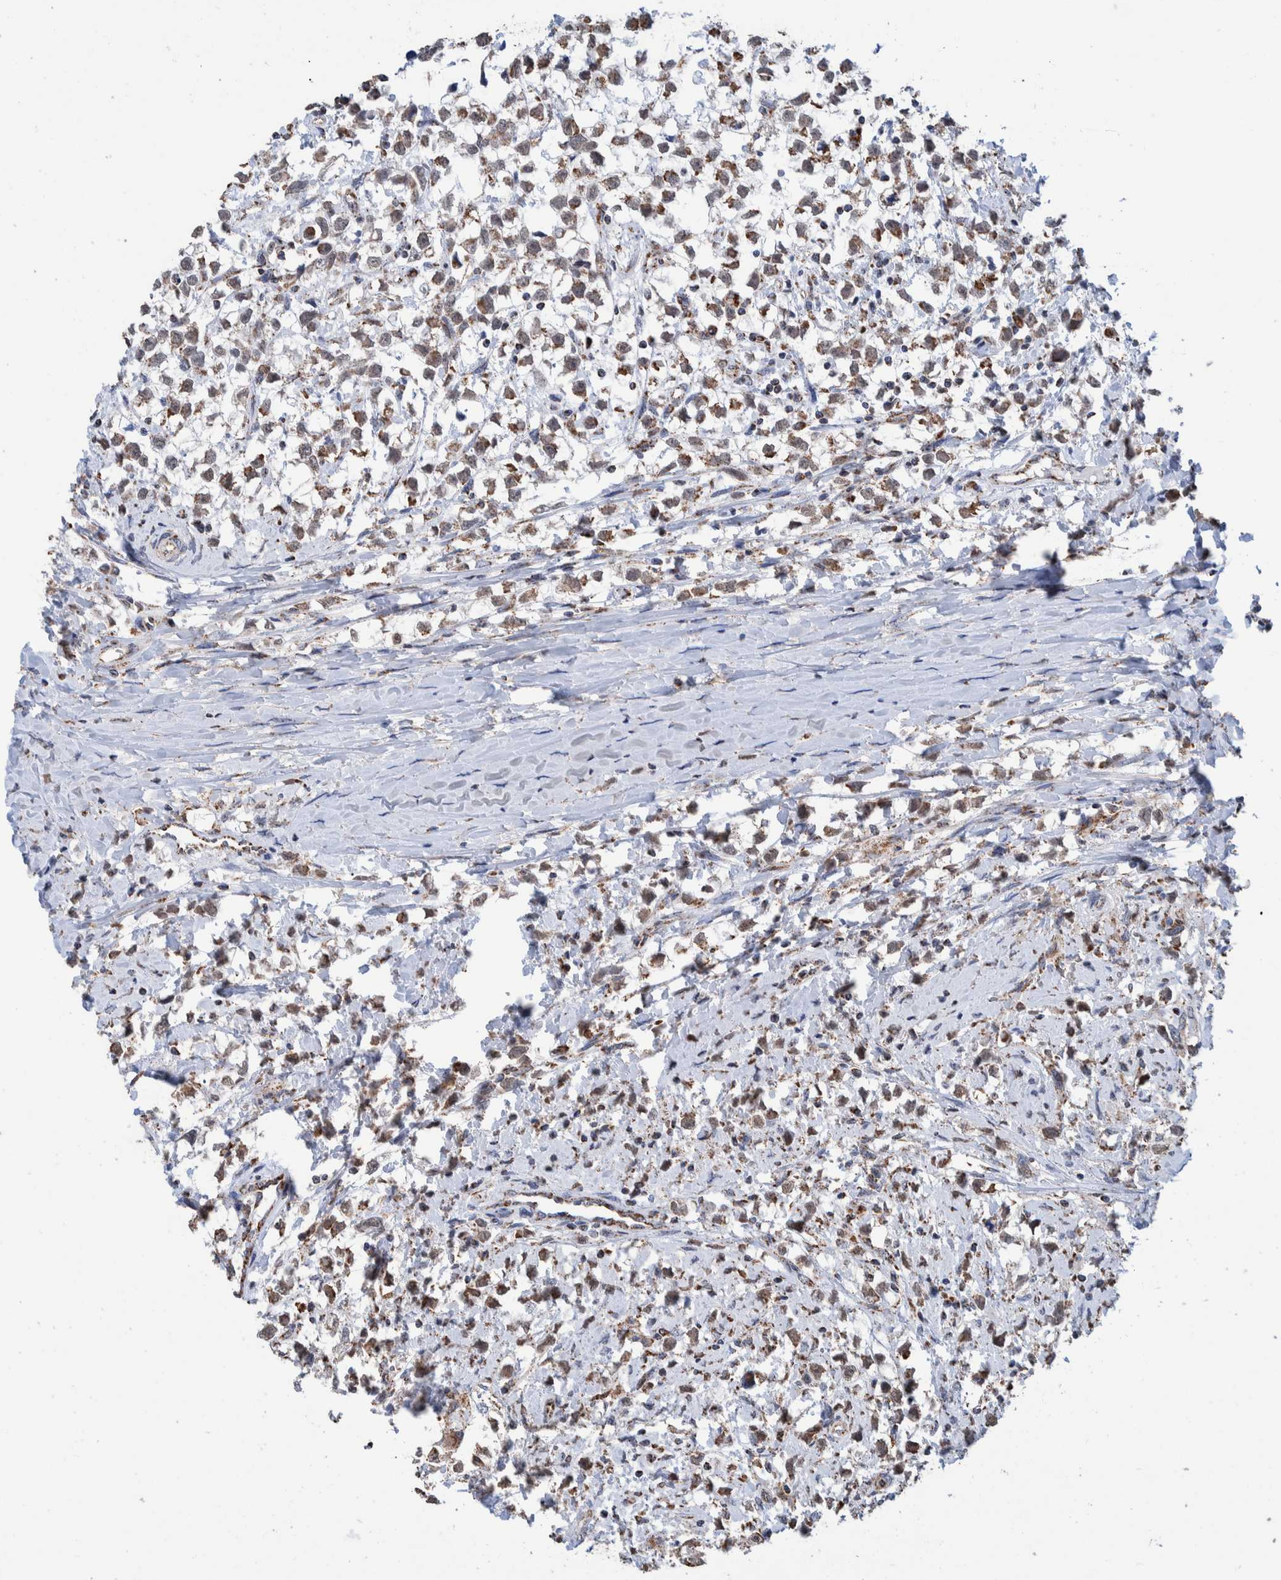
{"staining": {"intensity": "moderate", "quantity": "25%-75%", "location": "cytoplasmic/membranous"}, "tissue": "testis cancer", "cell_type": "Tumor cells", "image_type": "cancer", "snomed": [{"axis": "morphology", "description": "Seminoma, NOS"}, {"axis": "morphology", "description": "Carcinoma, Embryonal, NOS"}, {"axis": "topography", "description": "Testis"}], "caption": "About 25%-75% of tumor cells in testis embryonal carcinoma exhibit moderate cytoplasmic/membranous protein staining as visualized by brown immunohistochemical staining.", "gene": "DECR1", "patient": {"sex": "male", "age": 51}}